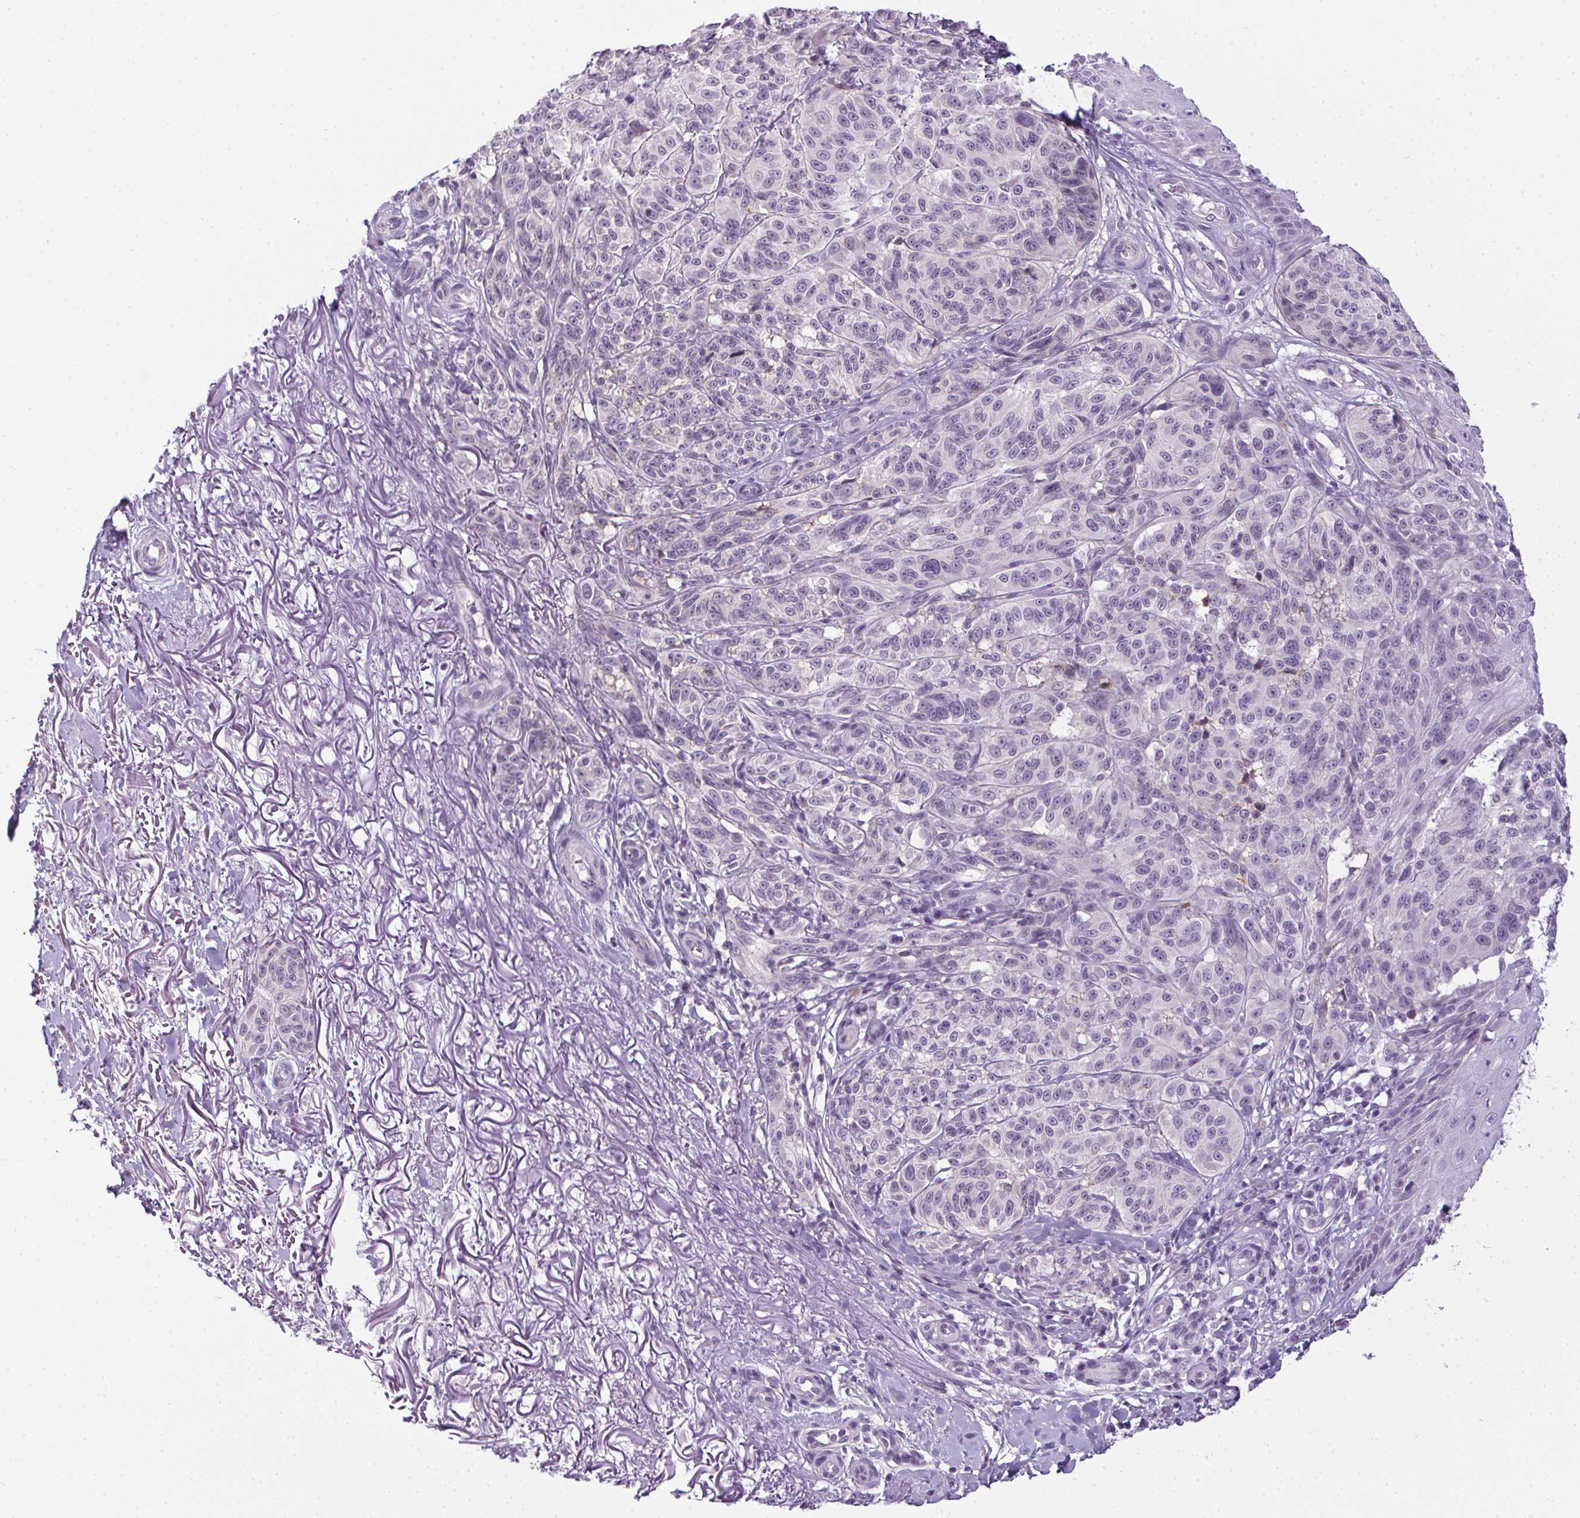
{"staining": {"intensity": "negative", "quantity": "none", "location": "none"}, "tissue": "melanoma", "cell_type": "Tumor cells", "image_type": "cancer", "snomed": [{"axis": "morphology", "description": "Malignant melanoma, NOS"}, {"axis": "topography", "description": "Skin"}], "caption": "Immunohistochemistry (IHC) photomicrograph of malignant melanoma stained for a protein (brown), which demonstrates no staining in tumor cells.", "gene": "PRL", "patient": {"sex": "female", "age": 85}}